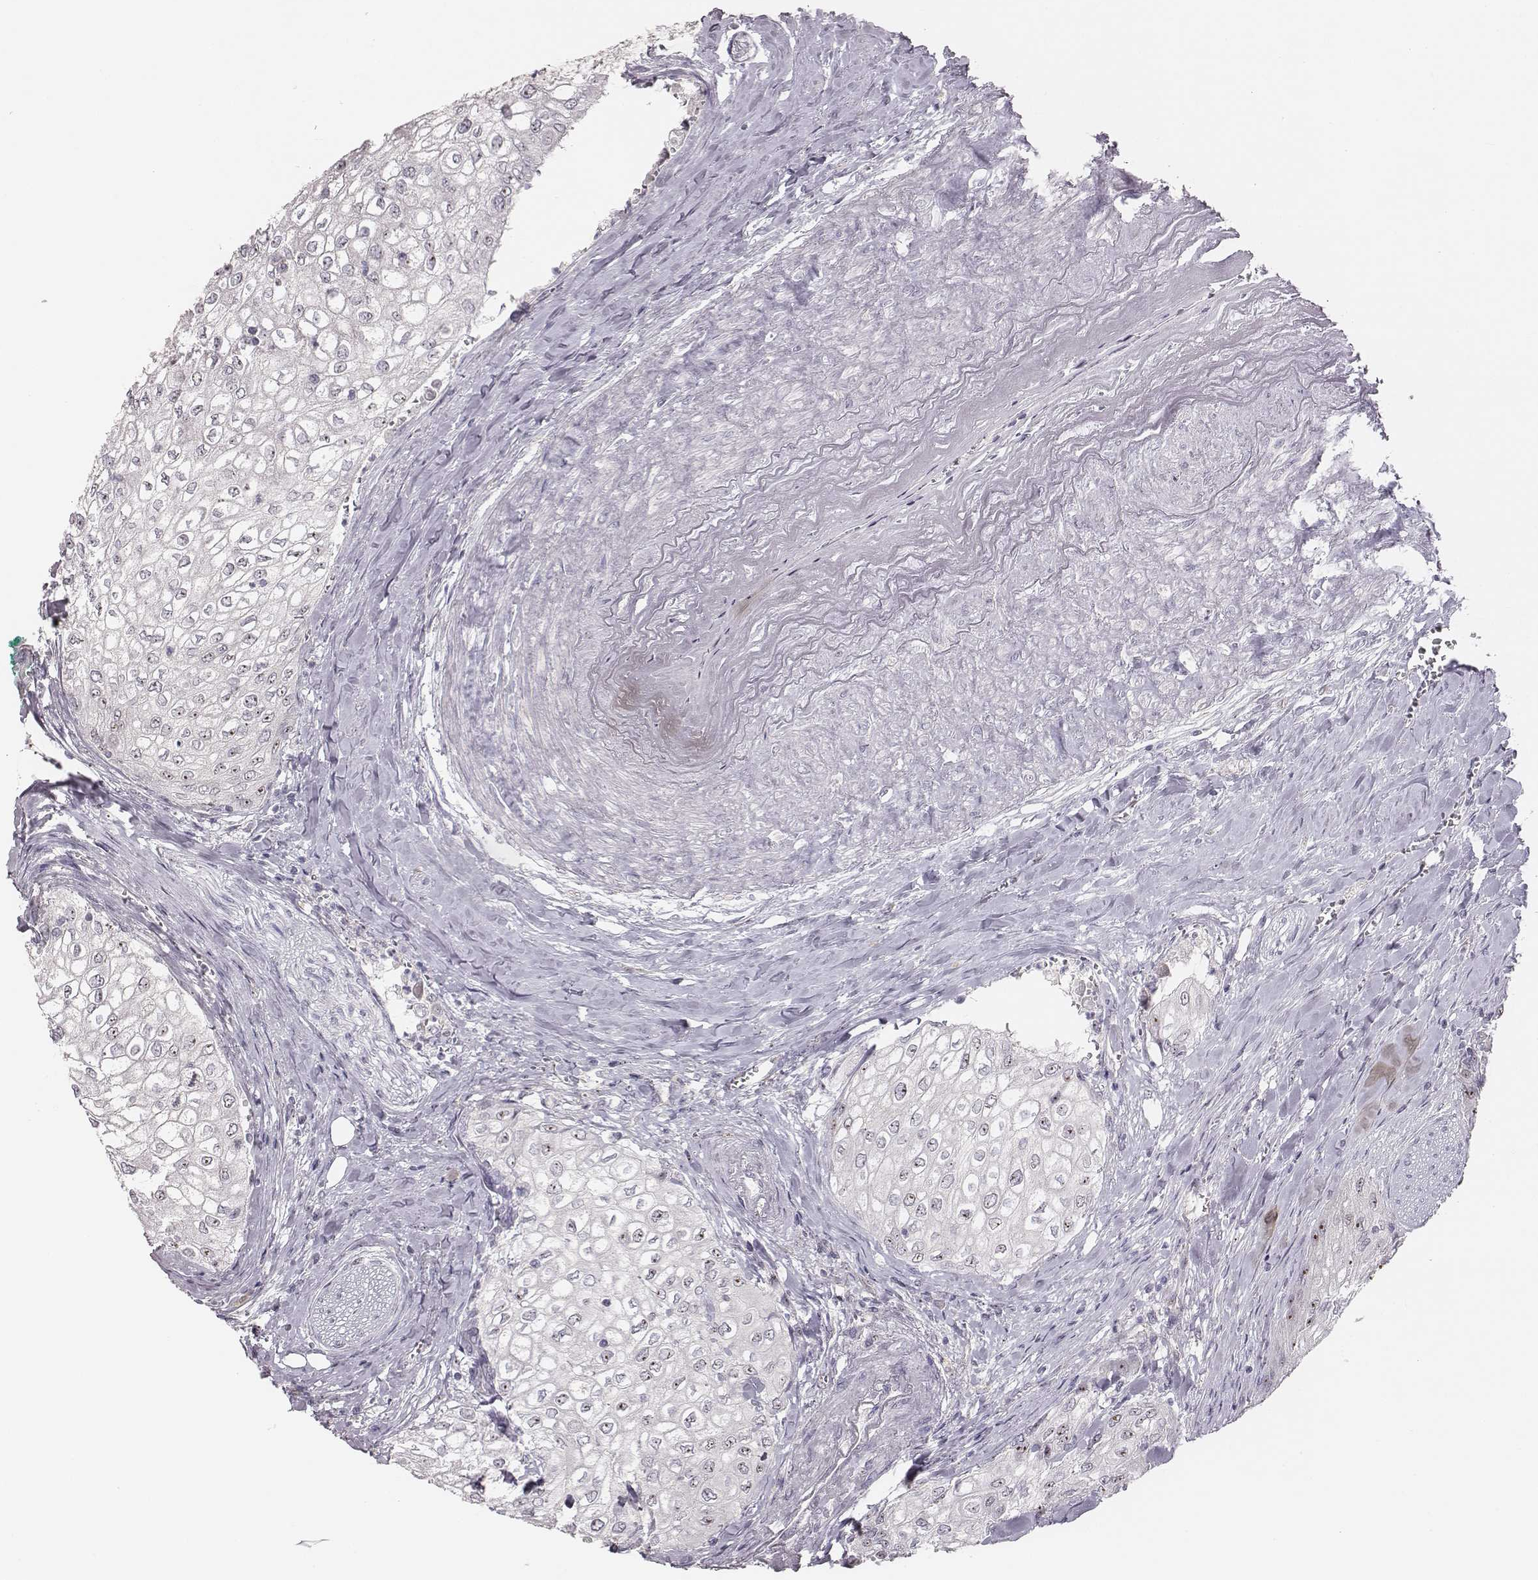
{"staining": {"intensity": "strong", "quantity": "<25%", "location": "nuclear"}, "tissue": "urothelial cancer", "cell_type": "Tumor cells", "image_type": "cancer", "snomed": [{"axis": "morphology", "description": "Urothelial carcinoma, High grade"}, {"axis": "topography", "description": "Urinary bladder"}], "caption": "Tumor cells show strong nuclear positivity in approximately <25% of cells in urothelial carcinoma (high-grade).", "gene": "NIFK", "patient": {"sex": "male", "age": 62}}